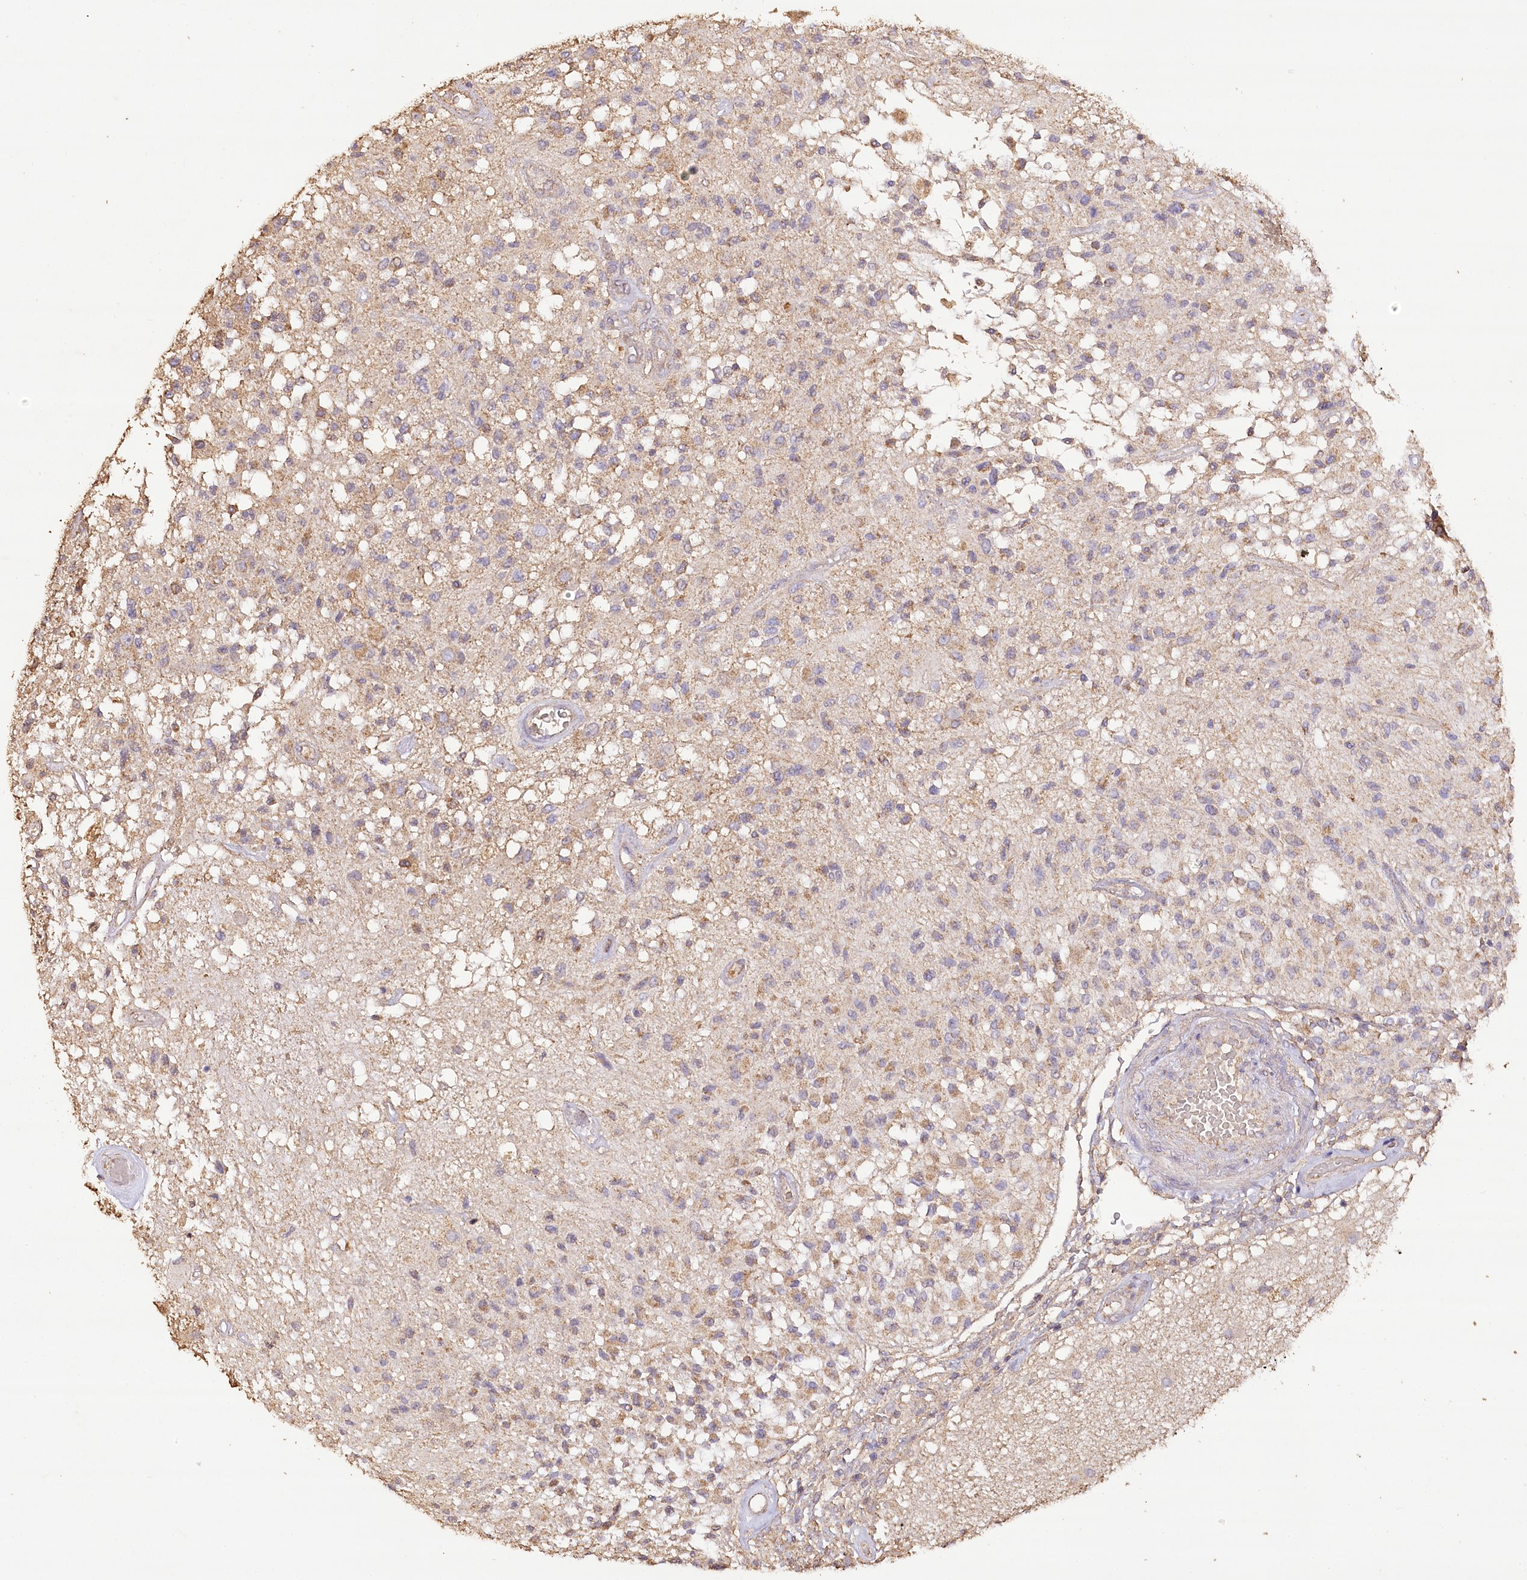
{"staining": {"intensity": "weak", "quantity": "25%-75%", "location": "cytoplasmic/membranous"}, "tissue": "glioma", "cell_type": "Tumor cells", "image_type": "cancer", "snomed": [{"axis": "morphology", "description": "Glioma, malignant, High grade"}, {"axis": "morphology", "description": "Glioblastoma, NOS"}, {"axis": "topography", "description": "Brain"}], "caption": "The image reveals staining of glioblastoma, revealing weak cytoplasmic/membranous protein staining (brown color) within tumor cells. Immunohistochemistry (ihc) stains the protein in brown and the nuclei are stained blue.", "gene": "IREB2", "patient": {"sex": "male", "age": 60}}